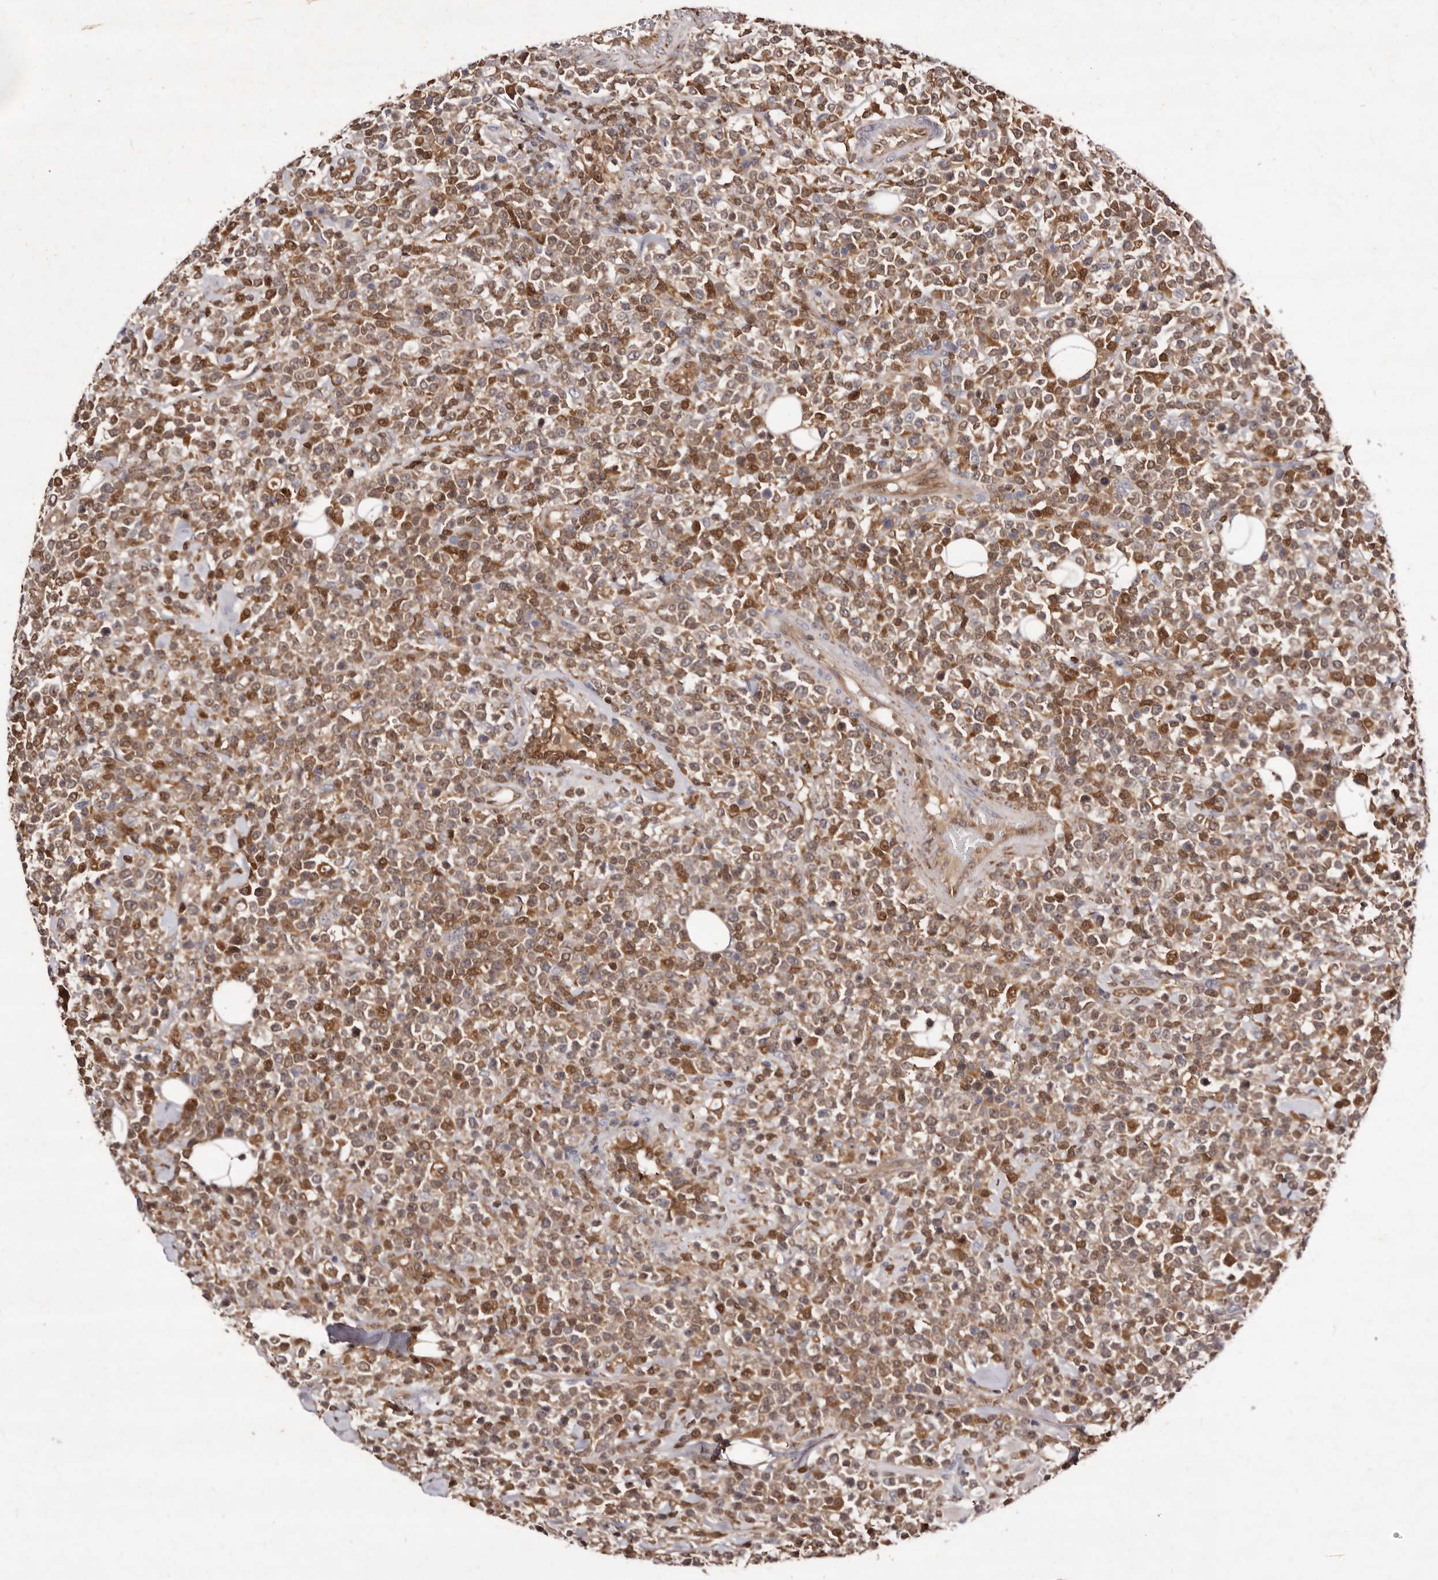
{"staining": {"intensity": "moderate", "quantity": ">75%", "location": "cytoplasmic/membranous"}, "tissue": "lymphoma", "cell_type": "Tumor cells", "image_type": "cancer", "snomed": [{"axis": "morphology", "description": "Malignant lymphoma, non-Hodgkin's type, High grade"}, {"axis": "topography", "description": "Colon"}], "caption": "Tumor cells exhibit medium levels of moderate cytoplasmic/membranous staining in about >75% of cells in lymphoma.", "gene": "GIMAP4", "patient": {"sex": "female", "age": 53}}